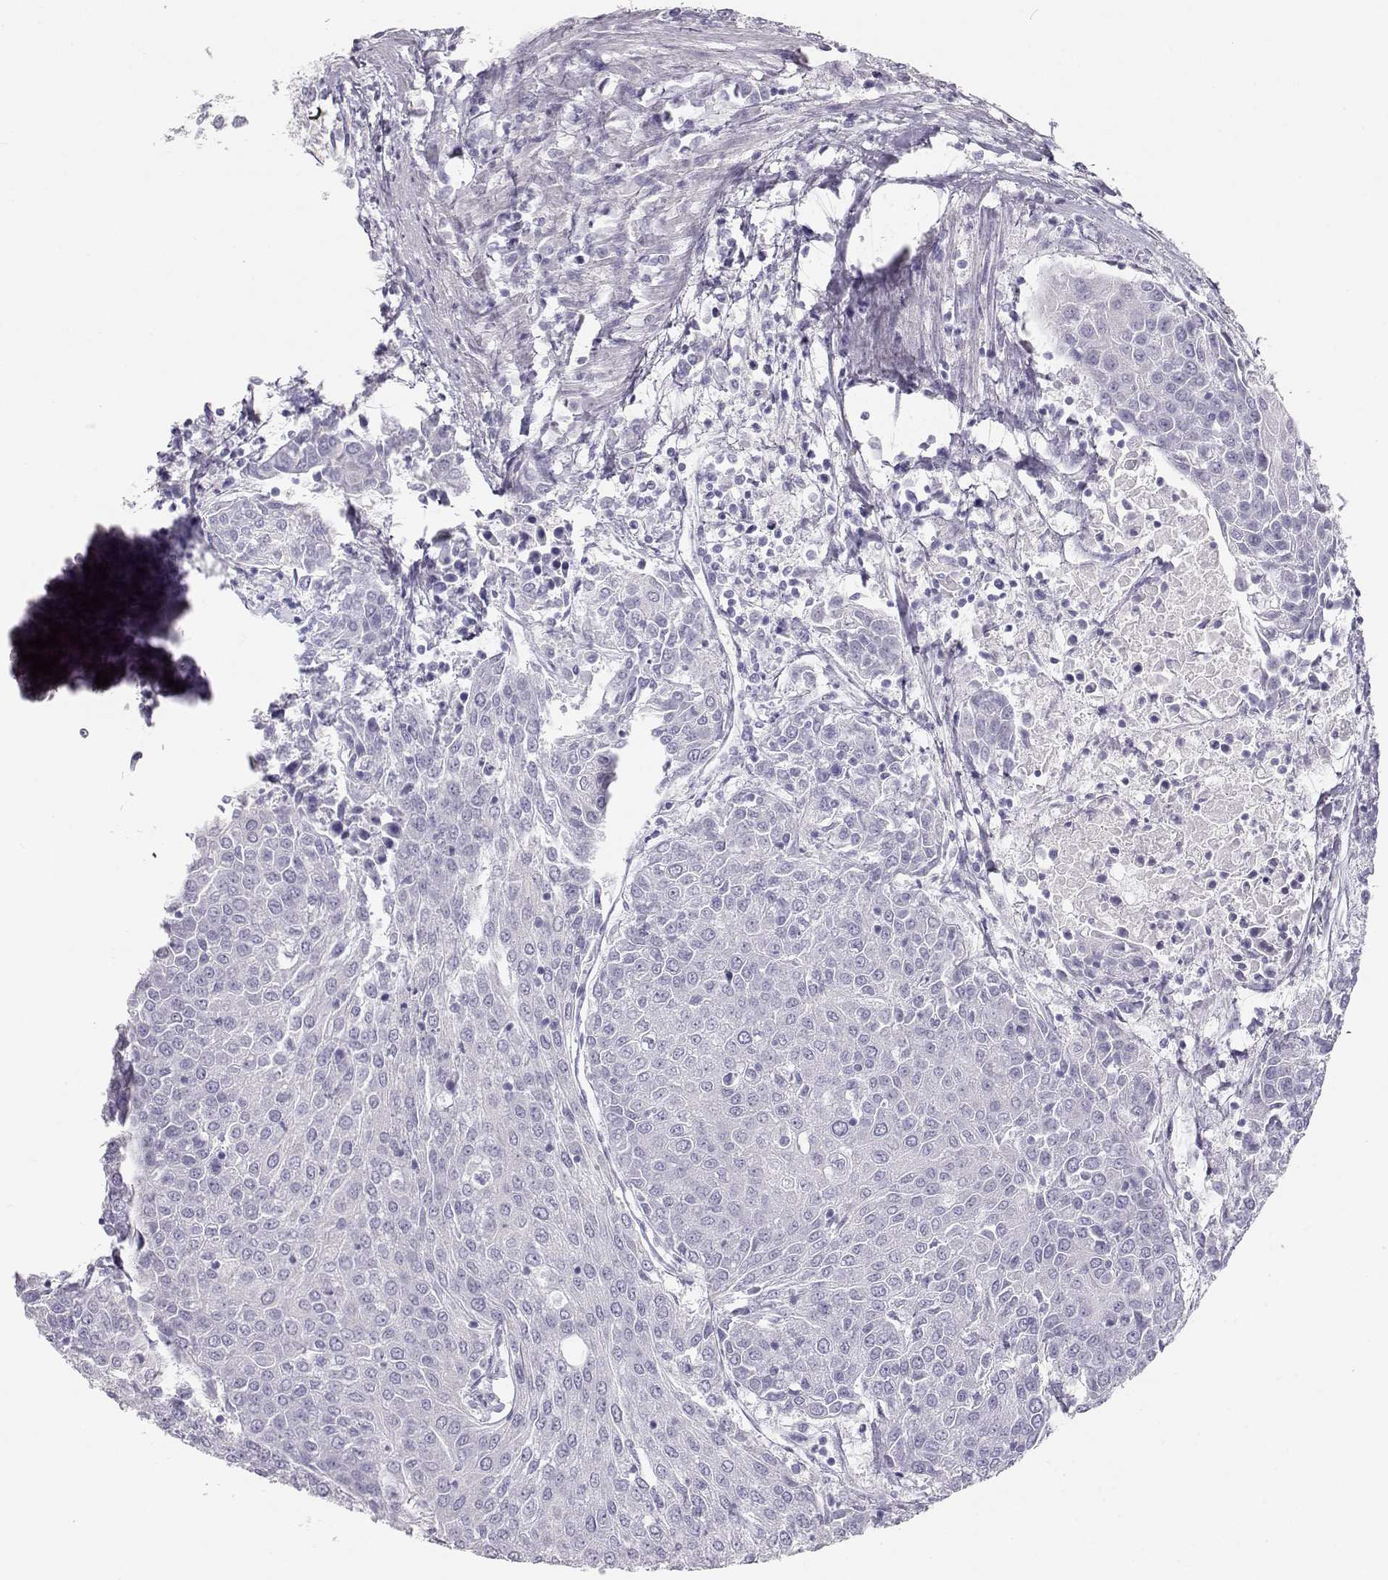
{"staining": {"intensity": "negative", "quantity": "none", "location": "none"}, "tissue": "urothelial cancer", "cell_type": "Tumor cells", "image_type": "cancer", "snomed": [{"axis": "morphology", "description": "Urothelial carcinoma, High grade"}, {"axis": "topography", "description": "Urinary bladder"}], "caption": "Human urothelial cancer stained for a protein using immunohistochemistry exhibits no staining in tumor cells.", "gene": "LEPR", "patient": {"sex": "female", "age": 85}}